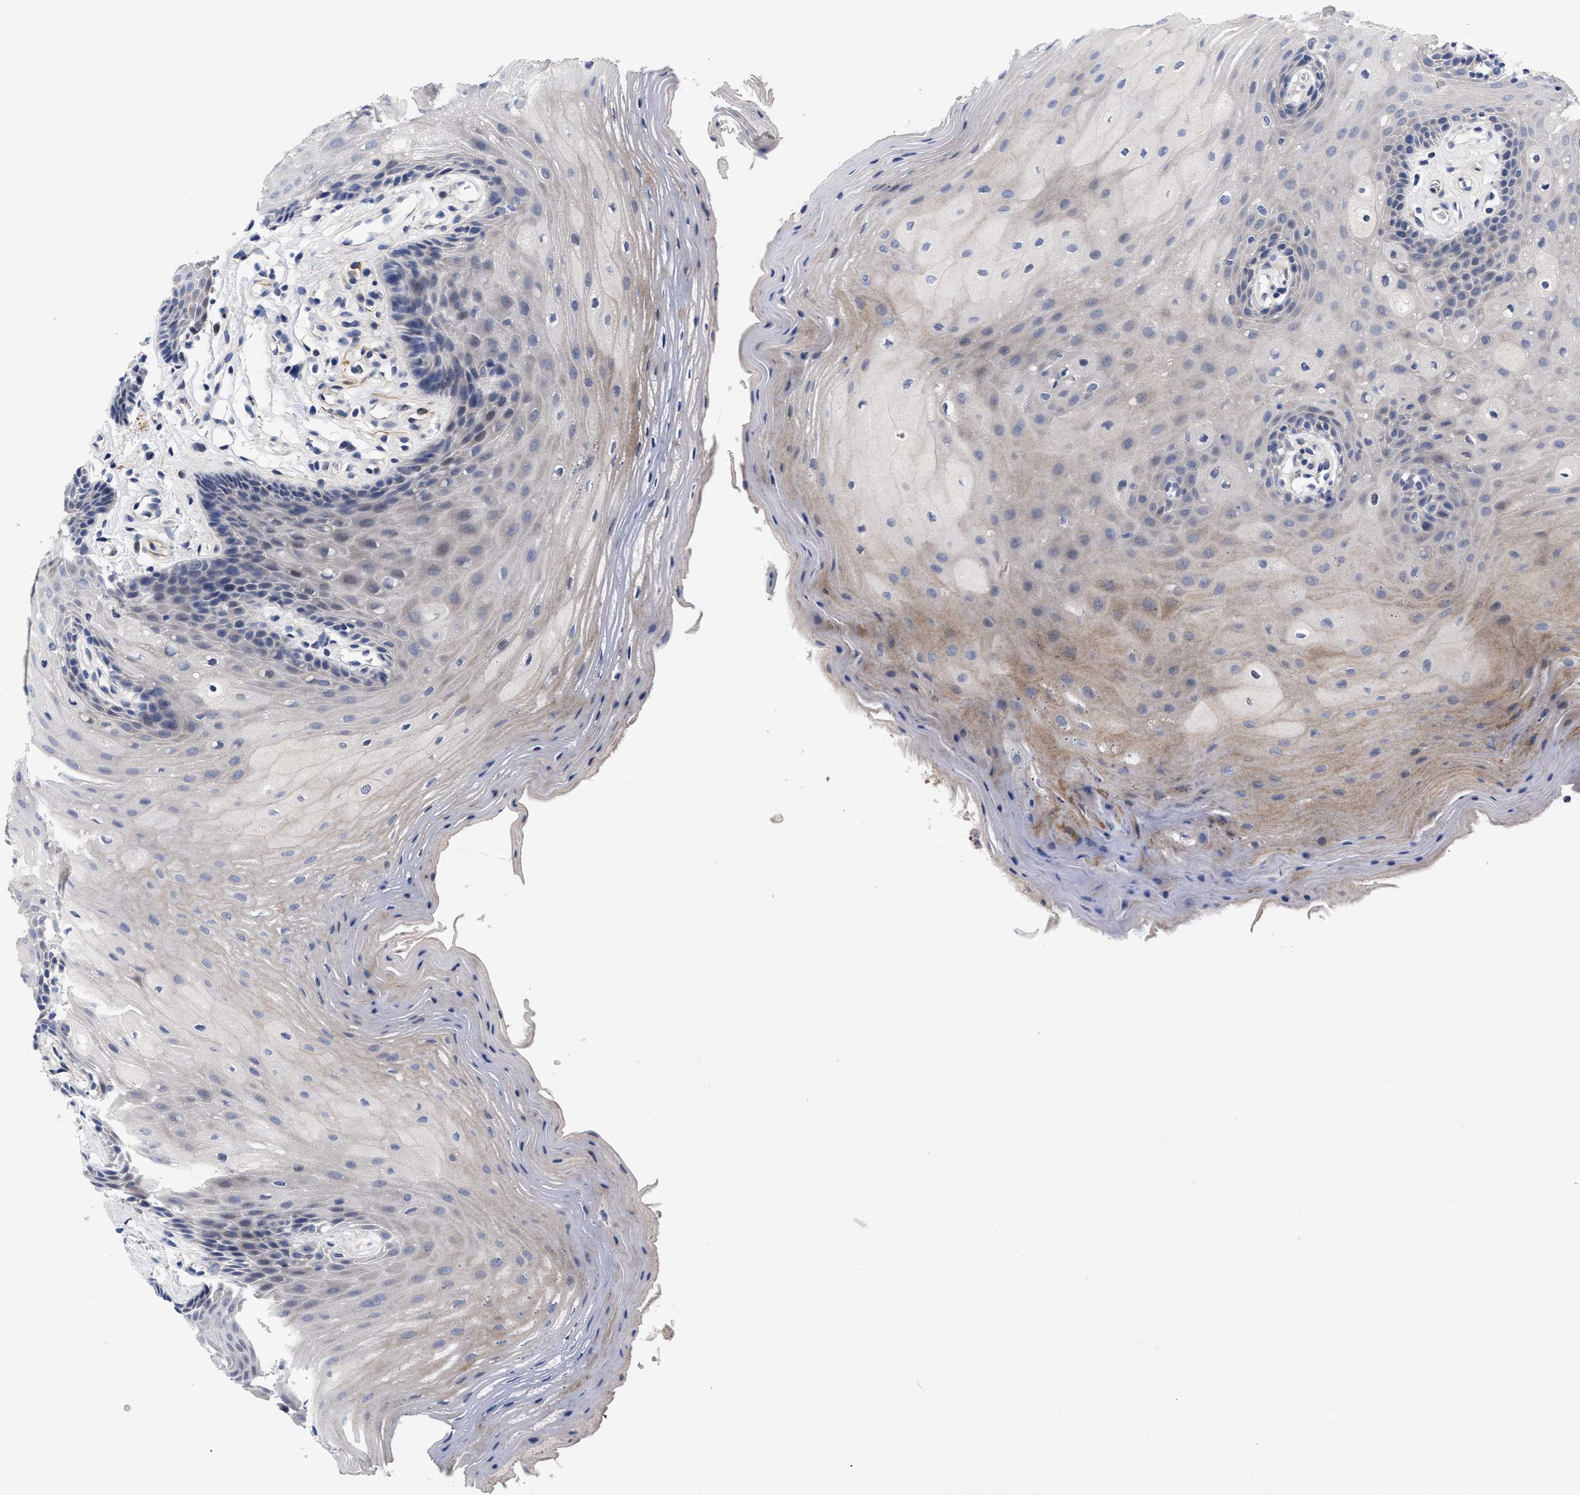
{"staining": {"intensity": "negative", "quantity": "none", "location": "none"}, "tissue": "oral mucosa", "cell_type": "Squamous epithelial cells", "image_type": "normal", "snomed": [{"axis": "morphology", "description": "Normal tissue, NOS"}, {"axis": "morphology", "description": "Squamous cell carcinoma, NOS"}, {"axis": "topography", "description": "Oral tissue"}, {"axis": "topography", "description": "Head-Neck"}], "caption": "Immunohistochemical staining of normal human oral mucosa demonstrates no significant positivity in squamous epithelial cells. (Brightfield microscopy of DAB (3,3'-diaminobenzidine) immunohistochemistry (IHC) at high magnification).", "gene": "CCN5", "patient": {"sex": "male", "age": 71}}